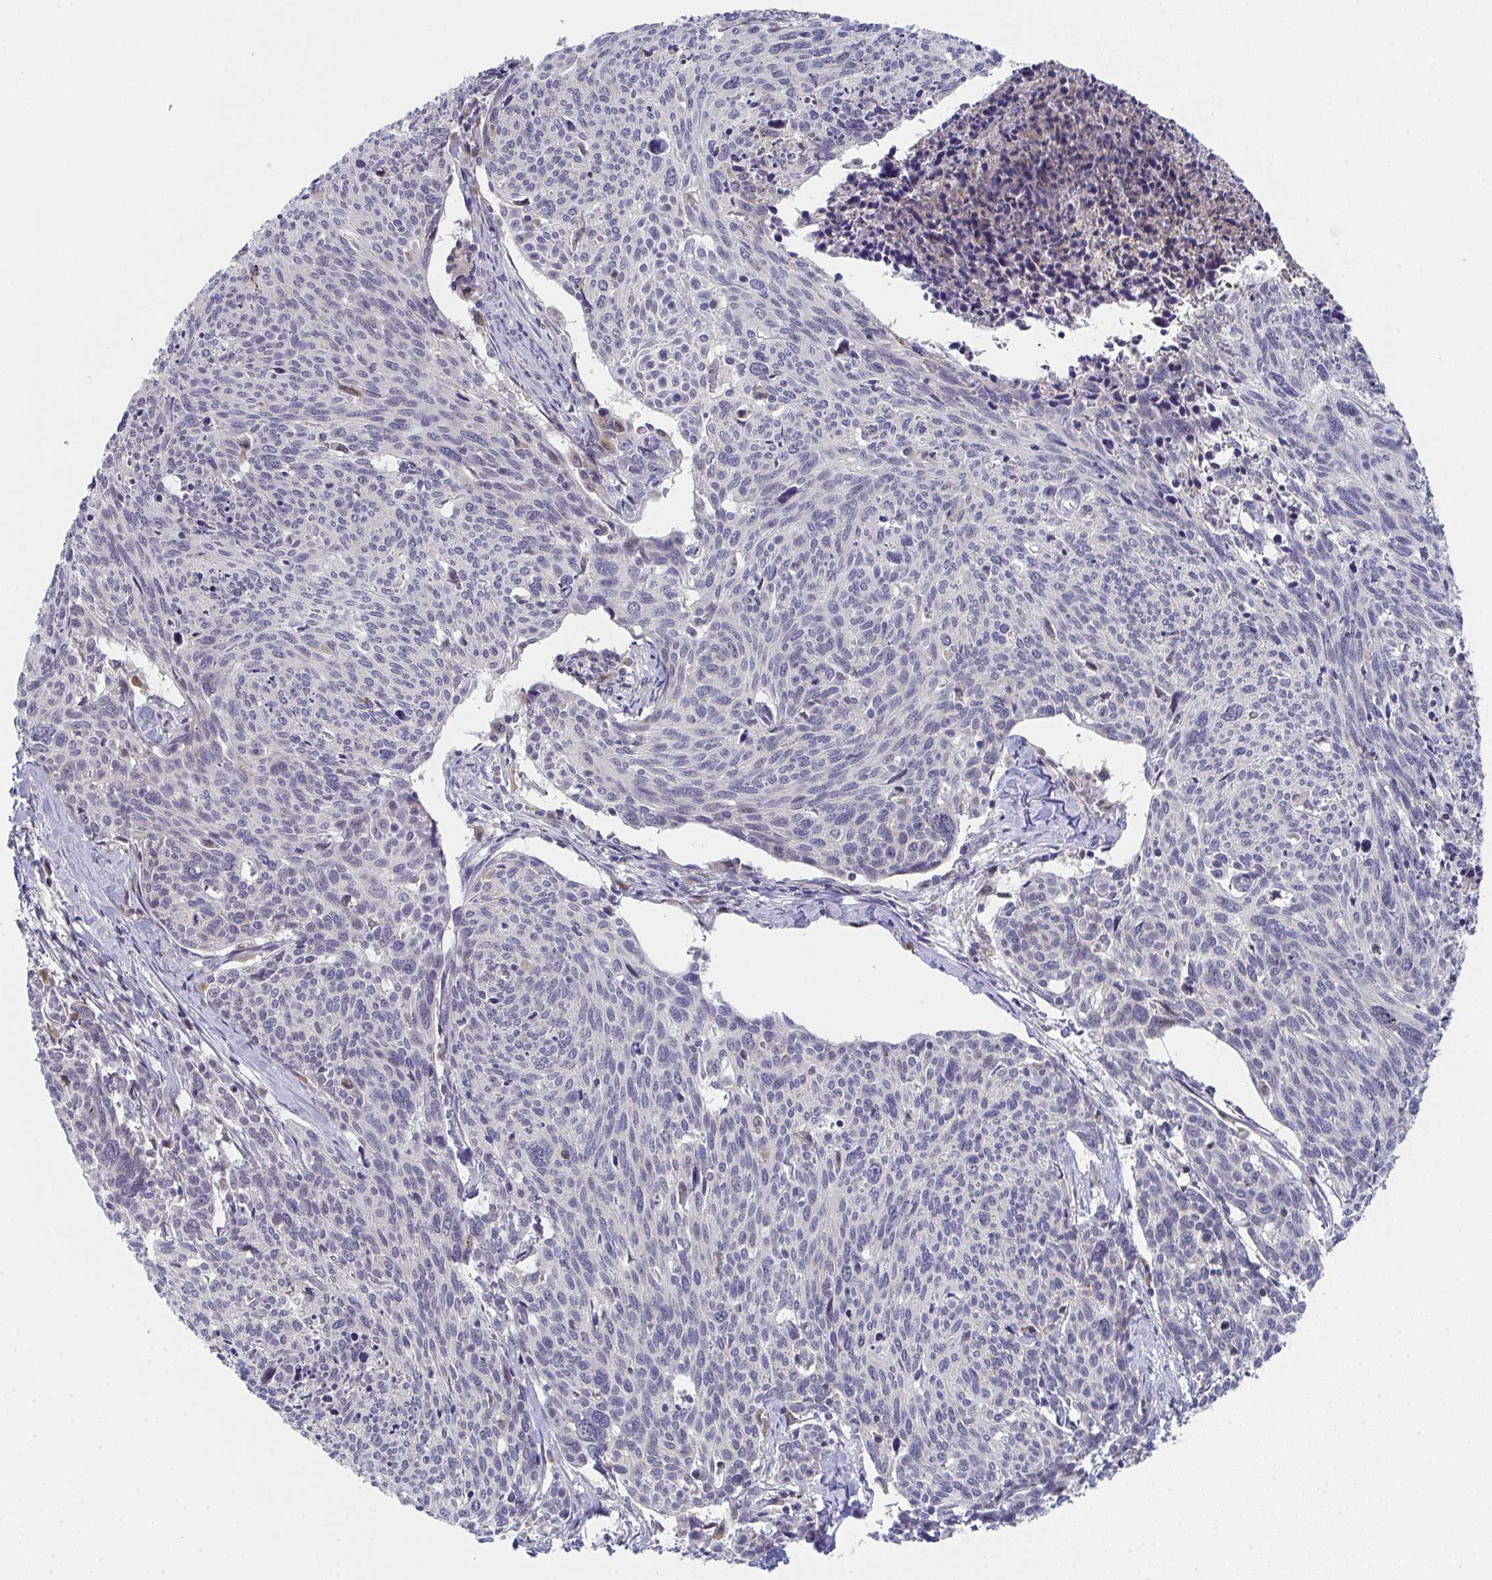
{"staining": {"intensity": "negative", "quantity": "none", "location": "none"}, "tissue": "cervical cancer", "cell_type": "Tumor cells", "image_type": "cancer", "snomed": [{"axis": "morphology", "description": "Squamous cell carcinoma, NOS"}, {"axis": "topography", "description": "Cervix"}], "caption": "Image shows no significant protein expression in tumor cells of cervical squamous cell carcinoma. (DAB (3,3'-diaminobenzidine) IHC visualized using brightfield microscopy, high magnification).", "gene": "VWDE", "patient": {"sex": "female", "age": 49}}